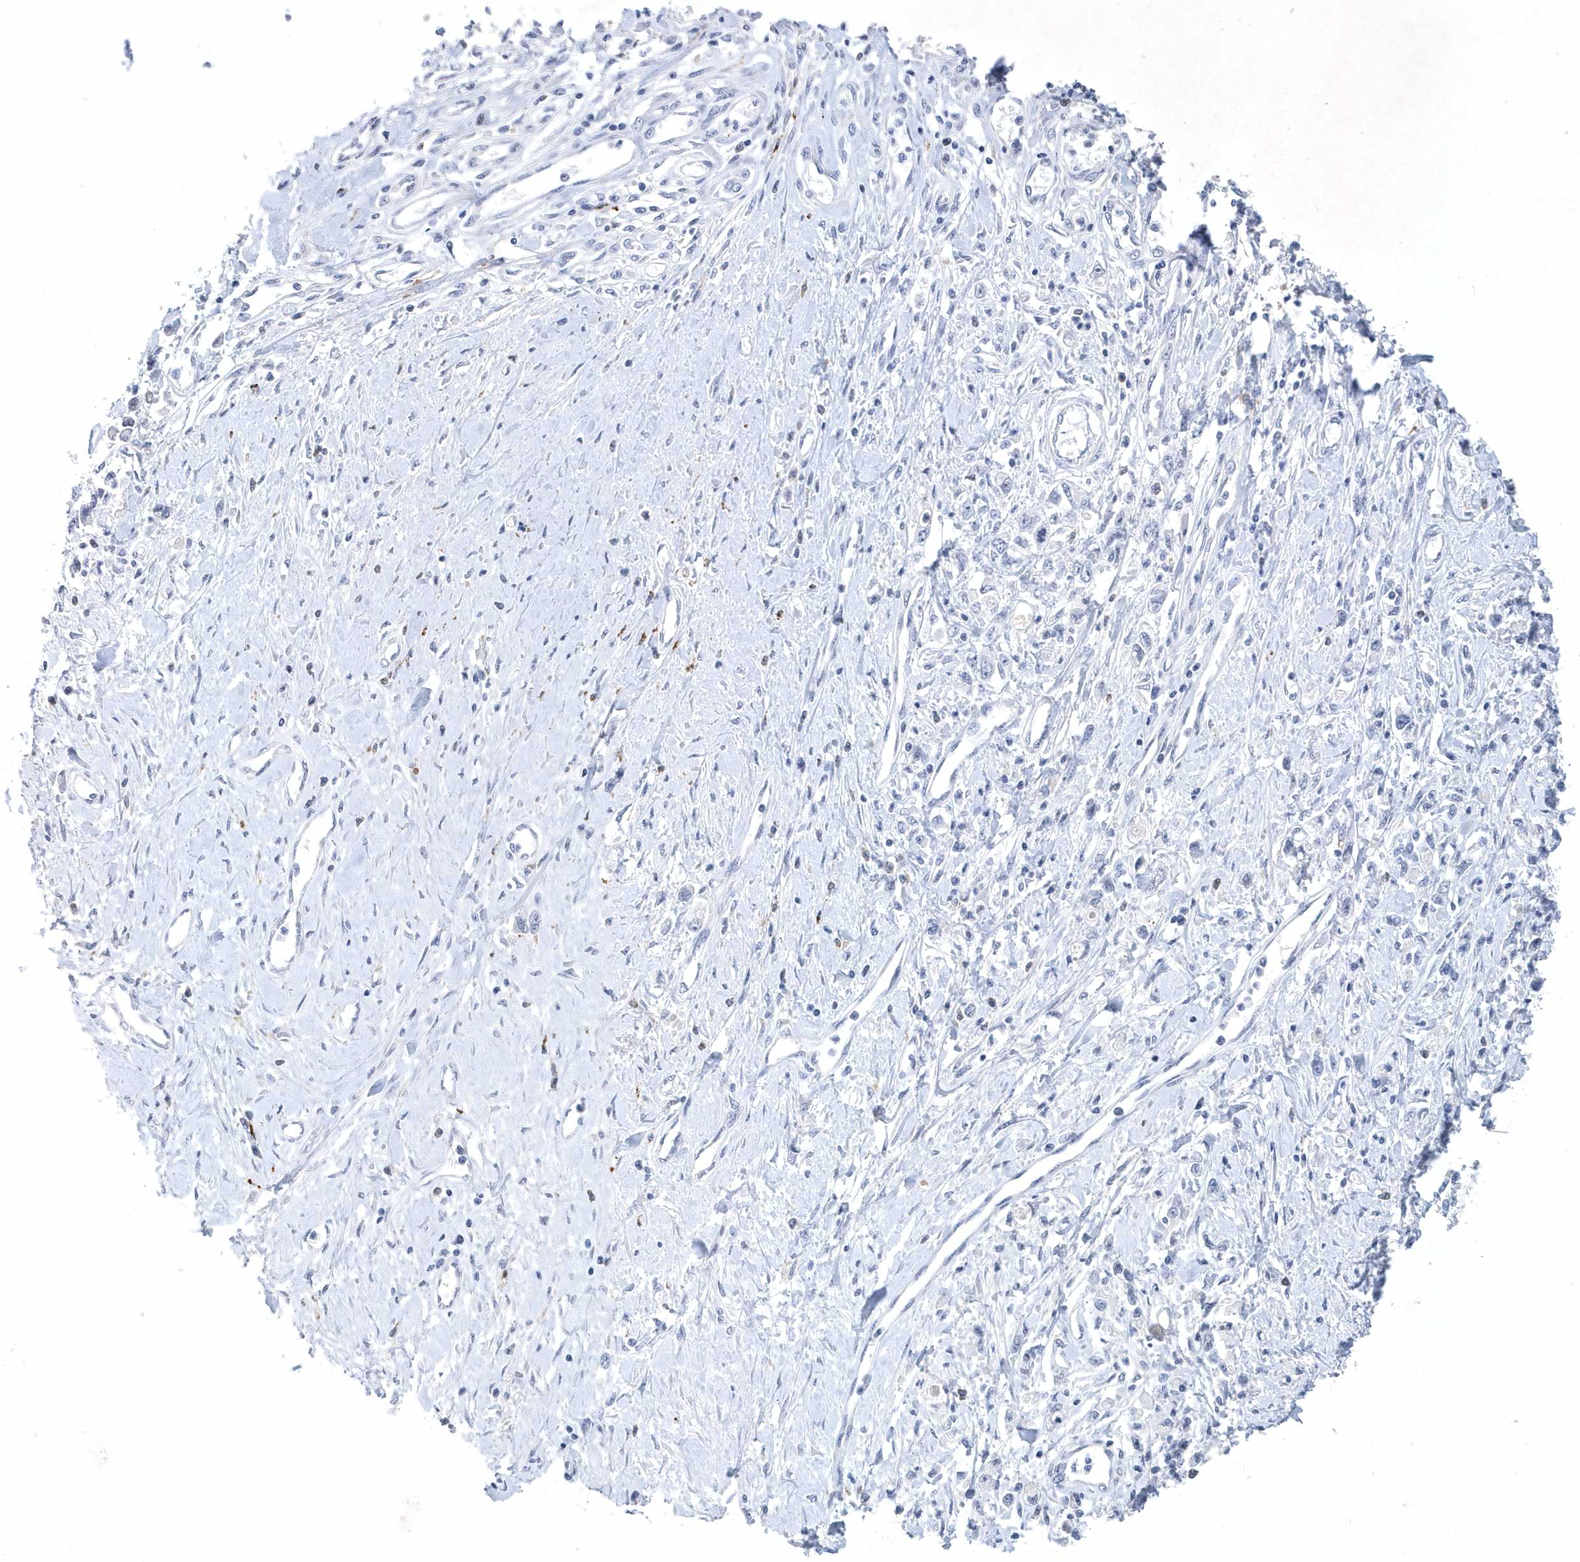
{"staining": {"intensity": "negative", "quantity": "none", "location": "none"}, "tissue": "stomach cancer", "cell_type": "Tumor cells", "image_type": "cancer", "snomed": [{"axis": "morphology", "description": "Adenocarcinoma, NOS"}, {"axis": "topography", "description": "Stomach"}], "caption": "IHC image of neoplastic tissue: human stomach adenocarcinoma stained with DAB (3,3'-diaminobenzidine) exhibits no significant protein staining in tumor cells.", "gene": "SRGAP3", "patient": {"sex": "female", "age": 76}}